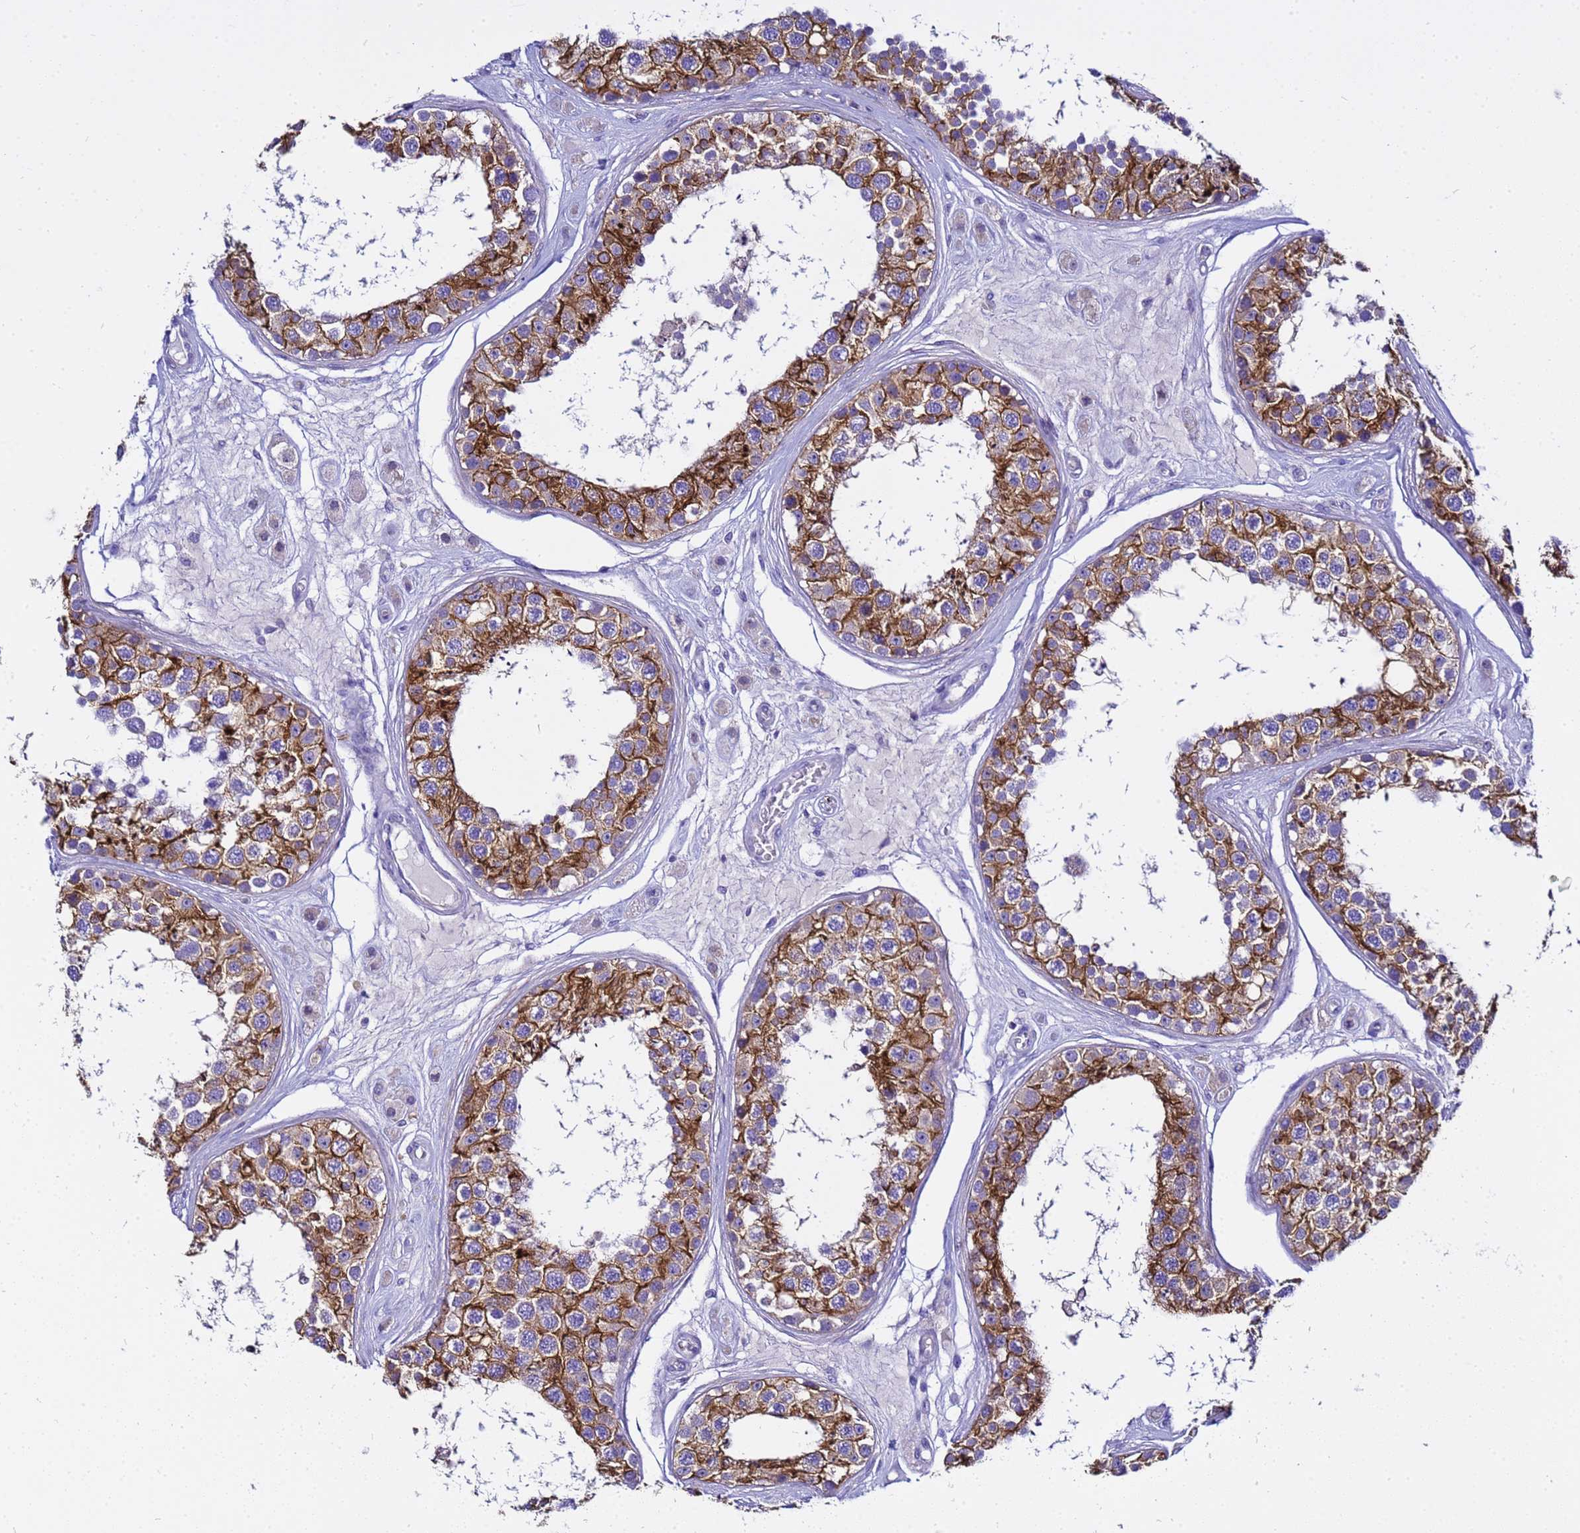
{"staining": {"intensity": "strong", "quantity": "25%-75%", "location": "cytoplasmic/membranous"}, "tissue": "testis", "cell_type": "Cells in seminiferous ducts", "image_type": "normal", "snomed": [{"axis": "morphology", "description": "Normal tissue, NOS"}, {"axis": "topography", "description": "Testis"}], "caption": "Cells in seminiferous ducts exhibit high levels of strong cytoplasmic/membranous positivity in approximately 25%-75% of cells in normal human testis.", "gene": "USP18", "patient": {"sex": "male", "age": 25}}